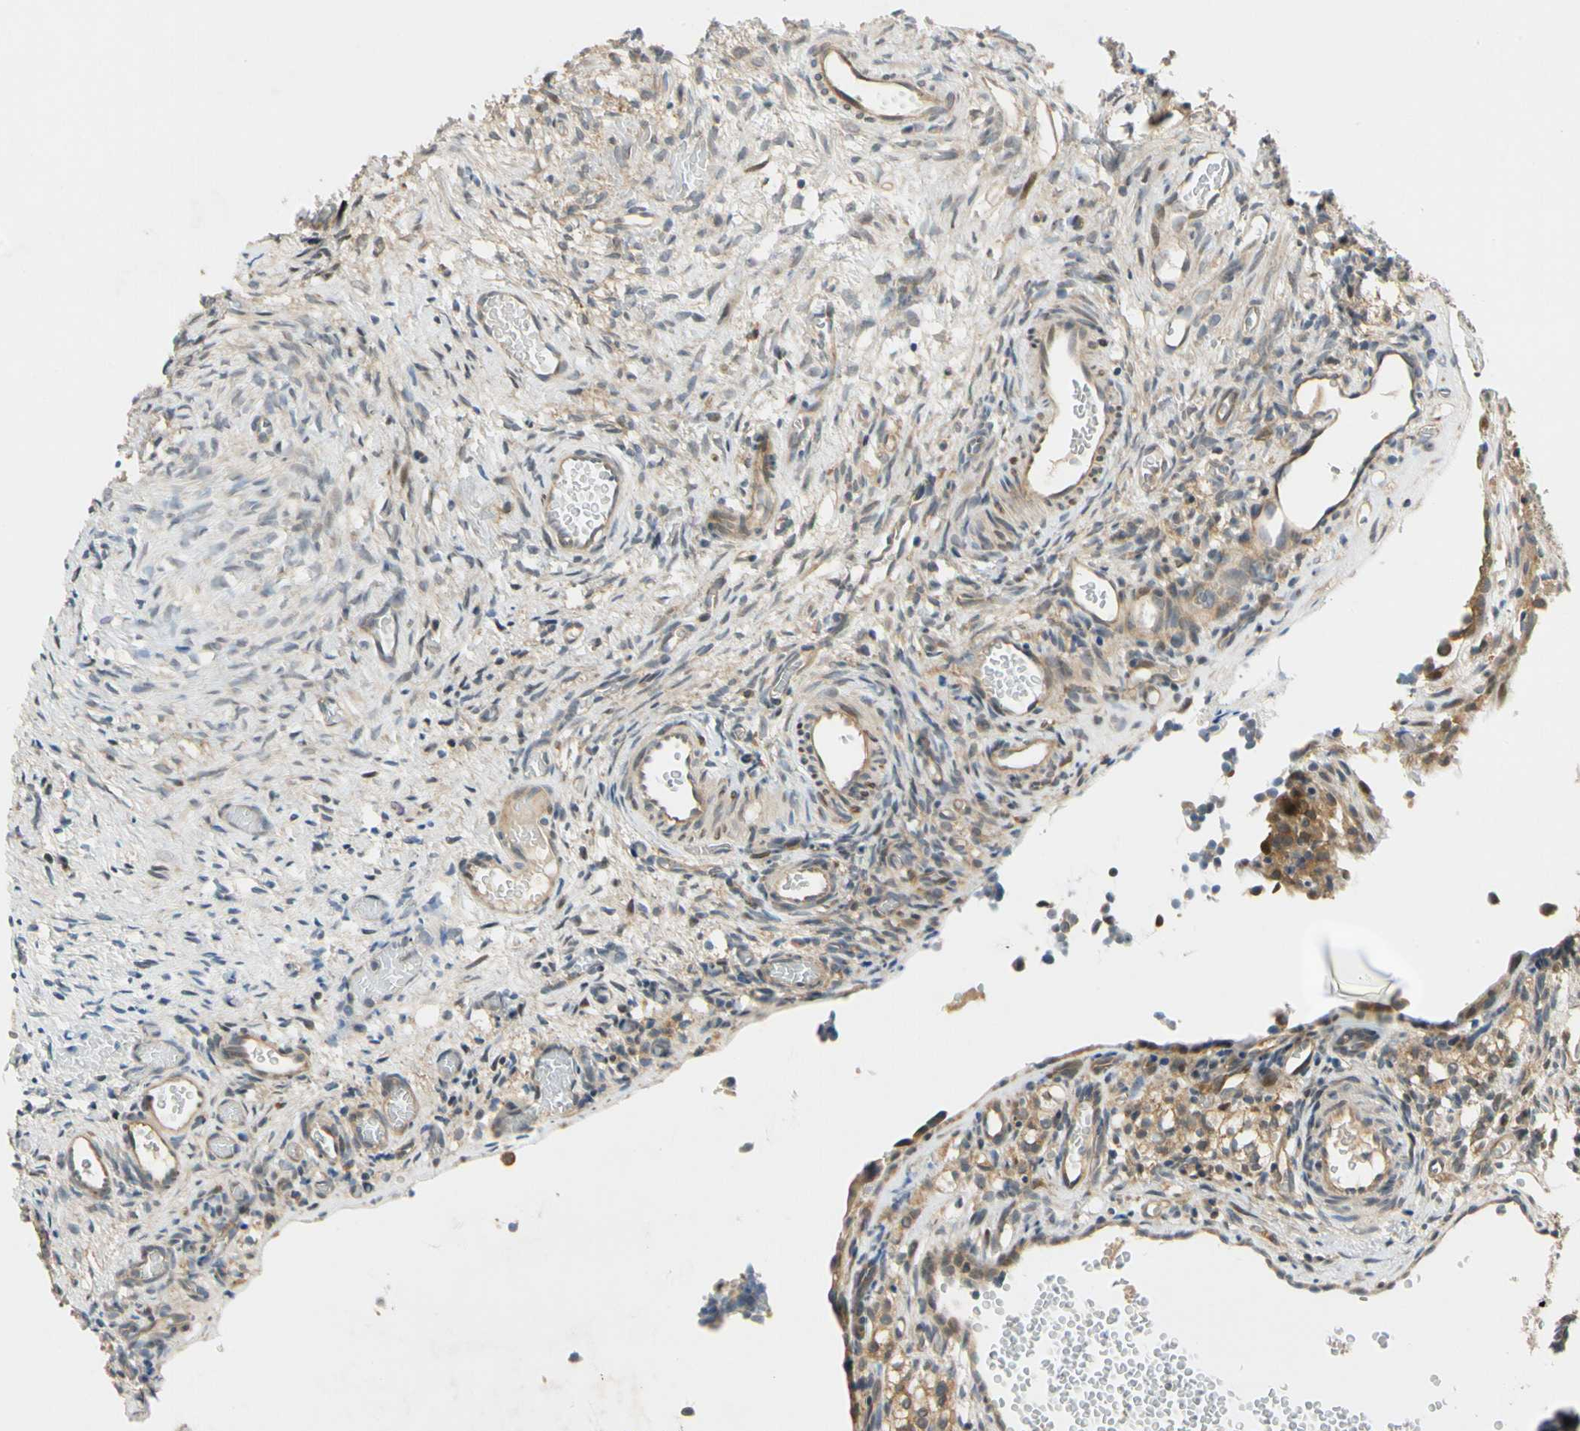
{"staining": {"intensity": "weak", "quantity": ">75%", "location": "cytoplasmic/membranous"}, "tissue": "ovary", "cell_type": "Ovarian stroma cells", "image_type": "normal", "snomed": [{"axis": "morphology", "description": "Normal tissue, NOS"}, {"axis": "topography", "description": "Ovary"}], "caption": "Unremarkable ovary shows weak cytoplasmic/membranous expression in approximately >75% of ovarian stroma cells, visualized by immunohistochemistry.", "gene": "GATD1", "patient": {"sex": "female", "age": 35}}